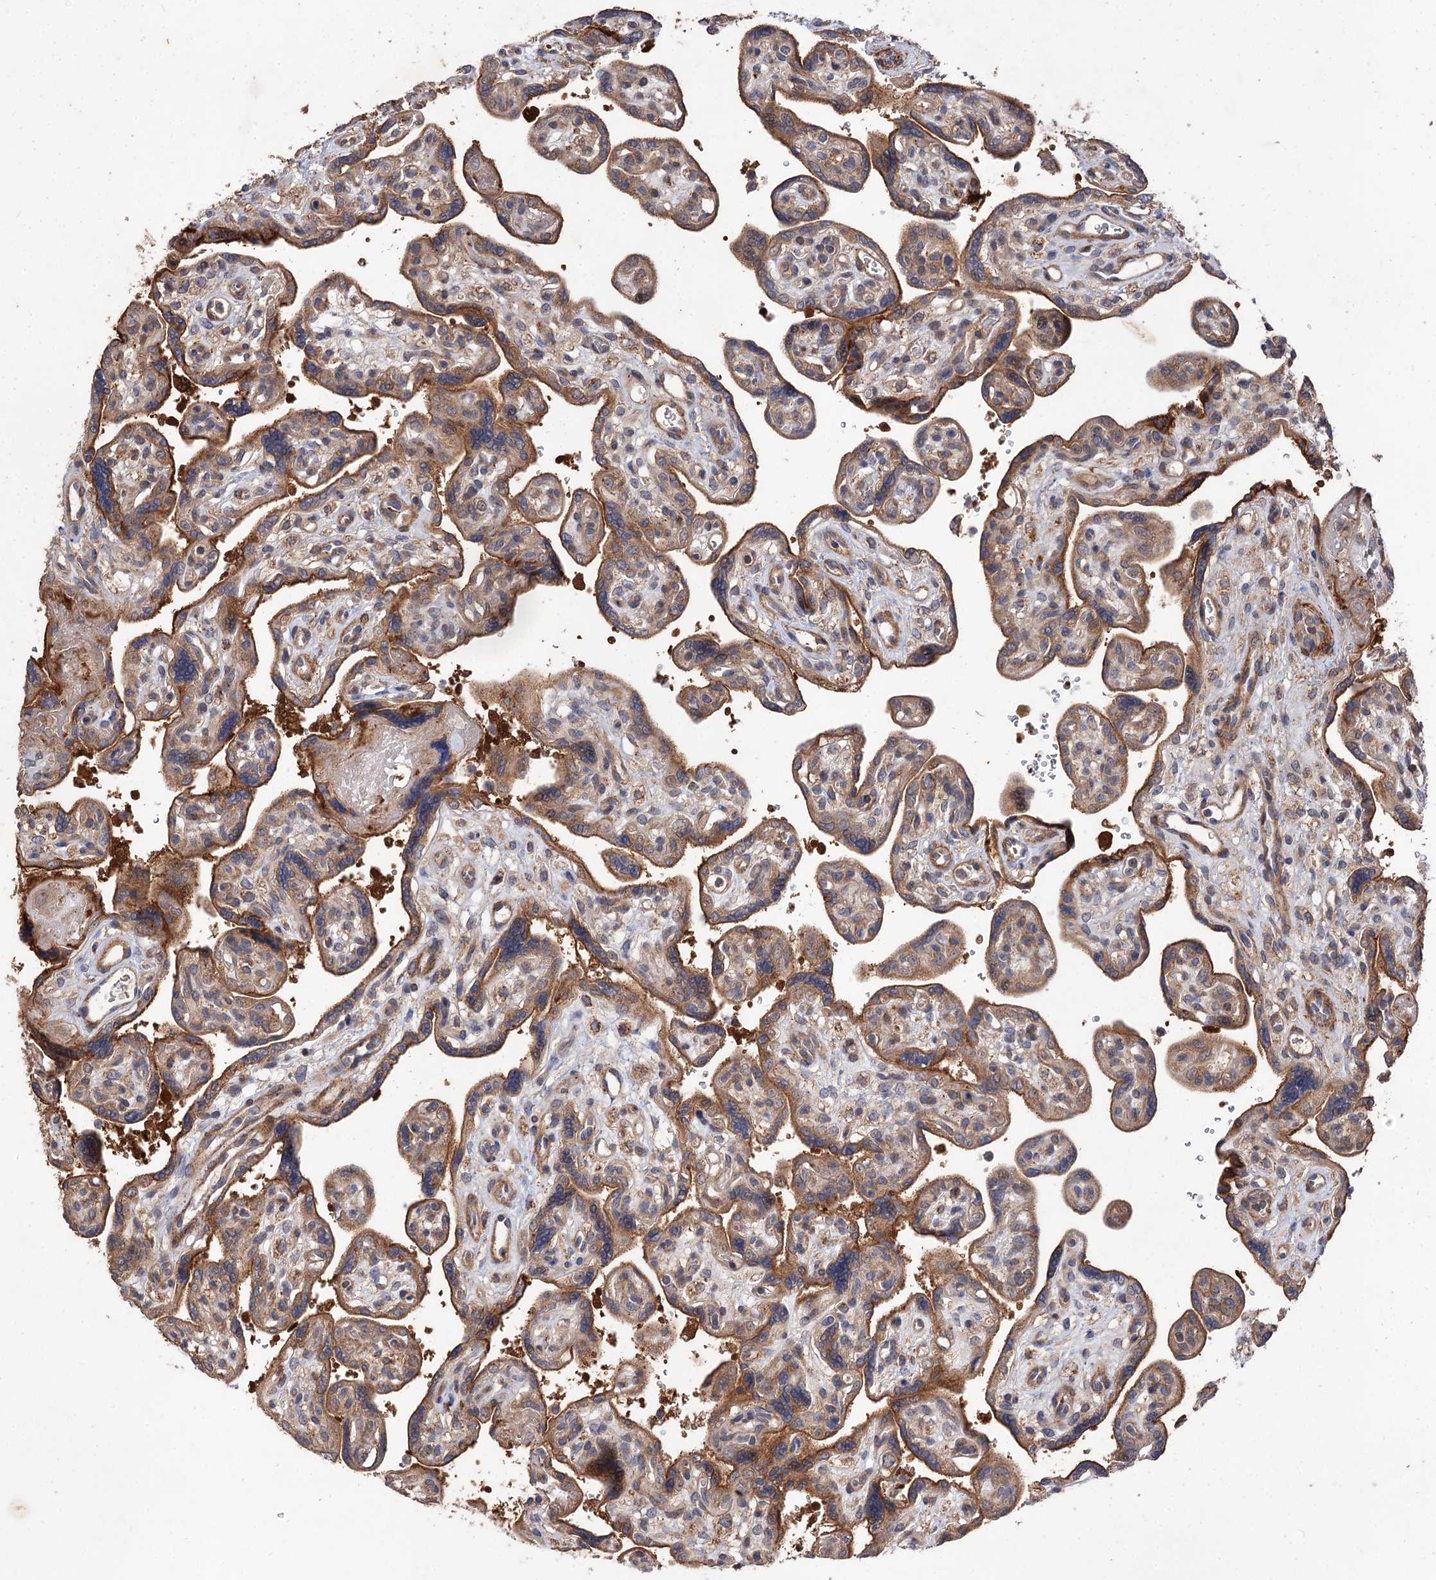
{"staining": {"intensity": "moderate", "quantity": ">75%", "location": "cytoplasmic/membranous"}, "tissue": "placenta", "cell_type": "Trophoblastic cells", "image_type": "normal", "snomed": [{"axis": "morphology", "description": "Normal tissue, NOS"}, {"axis": "topography", "description": "Placenta"}], "caption": "Brown immunohistochemical staining in normal human placenta shows moderate cytoplasmic/membranous positivity in about >75% of trophoblastic cells. (brown staining indicates protein expression, while blue staining denotes nuclei).", "gene": "FBXW8", "patient": {"sex": "female", "age": 39}}